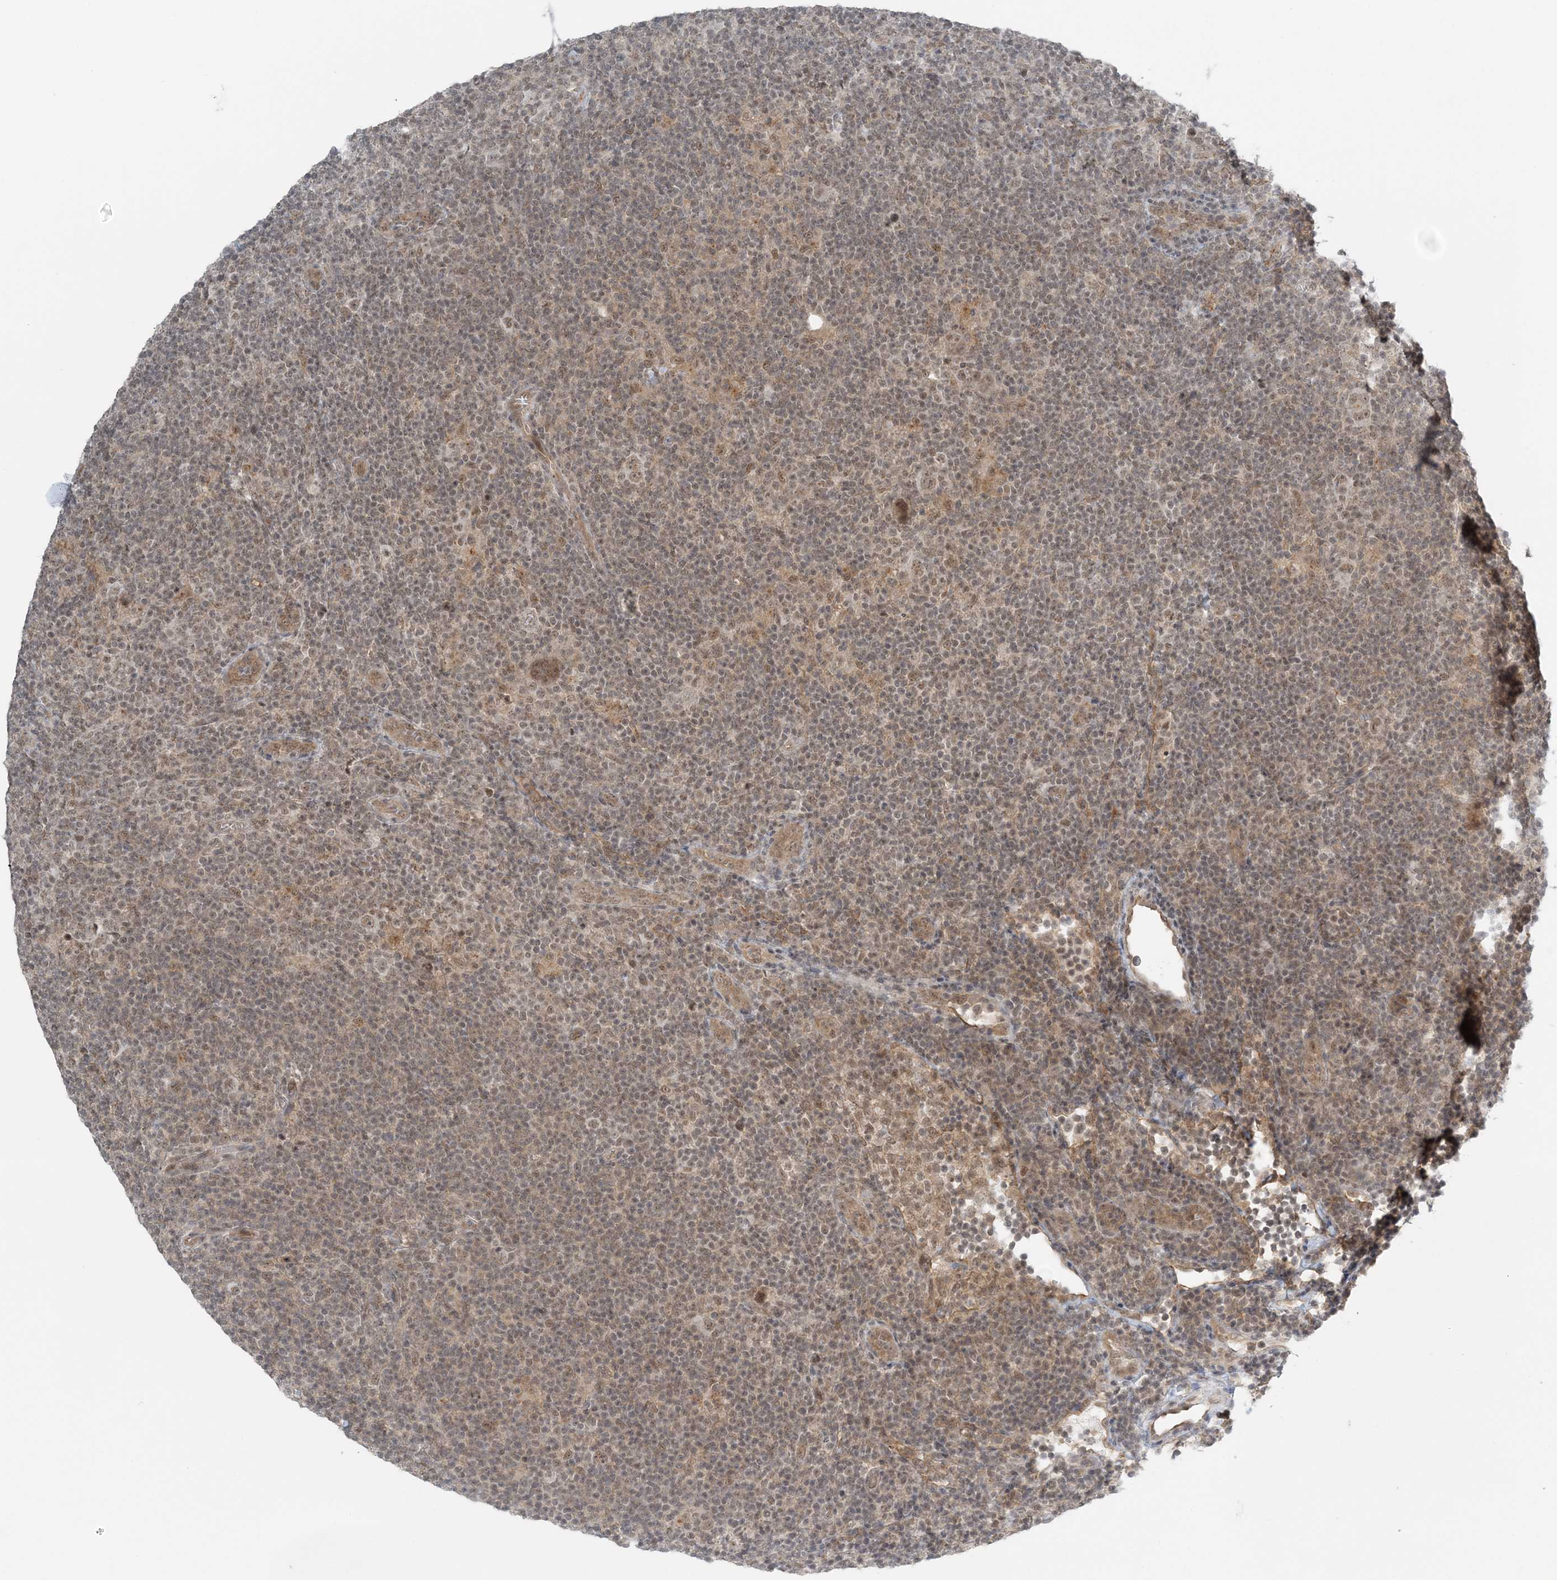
{"staining": {"intensity": "weak", "quantity": ">75%", "location": "cytoplasmic/membranous,nuclear"}, "tissue": "lymphoma", "cell_type": "Tumor cells", "image_type": "cancer", "snomed": [{"axis": "morphology", "description": "Hodgkin's disease, NOS"}, {"axis": "topography", "description": "Lymph node"}], "caption": "A brown stain labels weak cytoplasmic/membranous and nuclear positivity of a protein in human Hodgkin's disease tumor cells.", "gene": "ATP11A", "patient": {"sex": "female", "age": 57}}